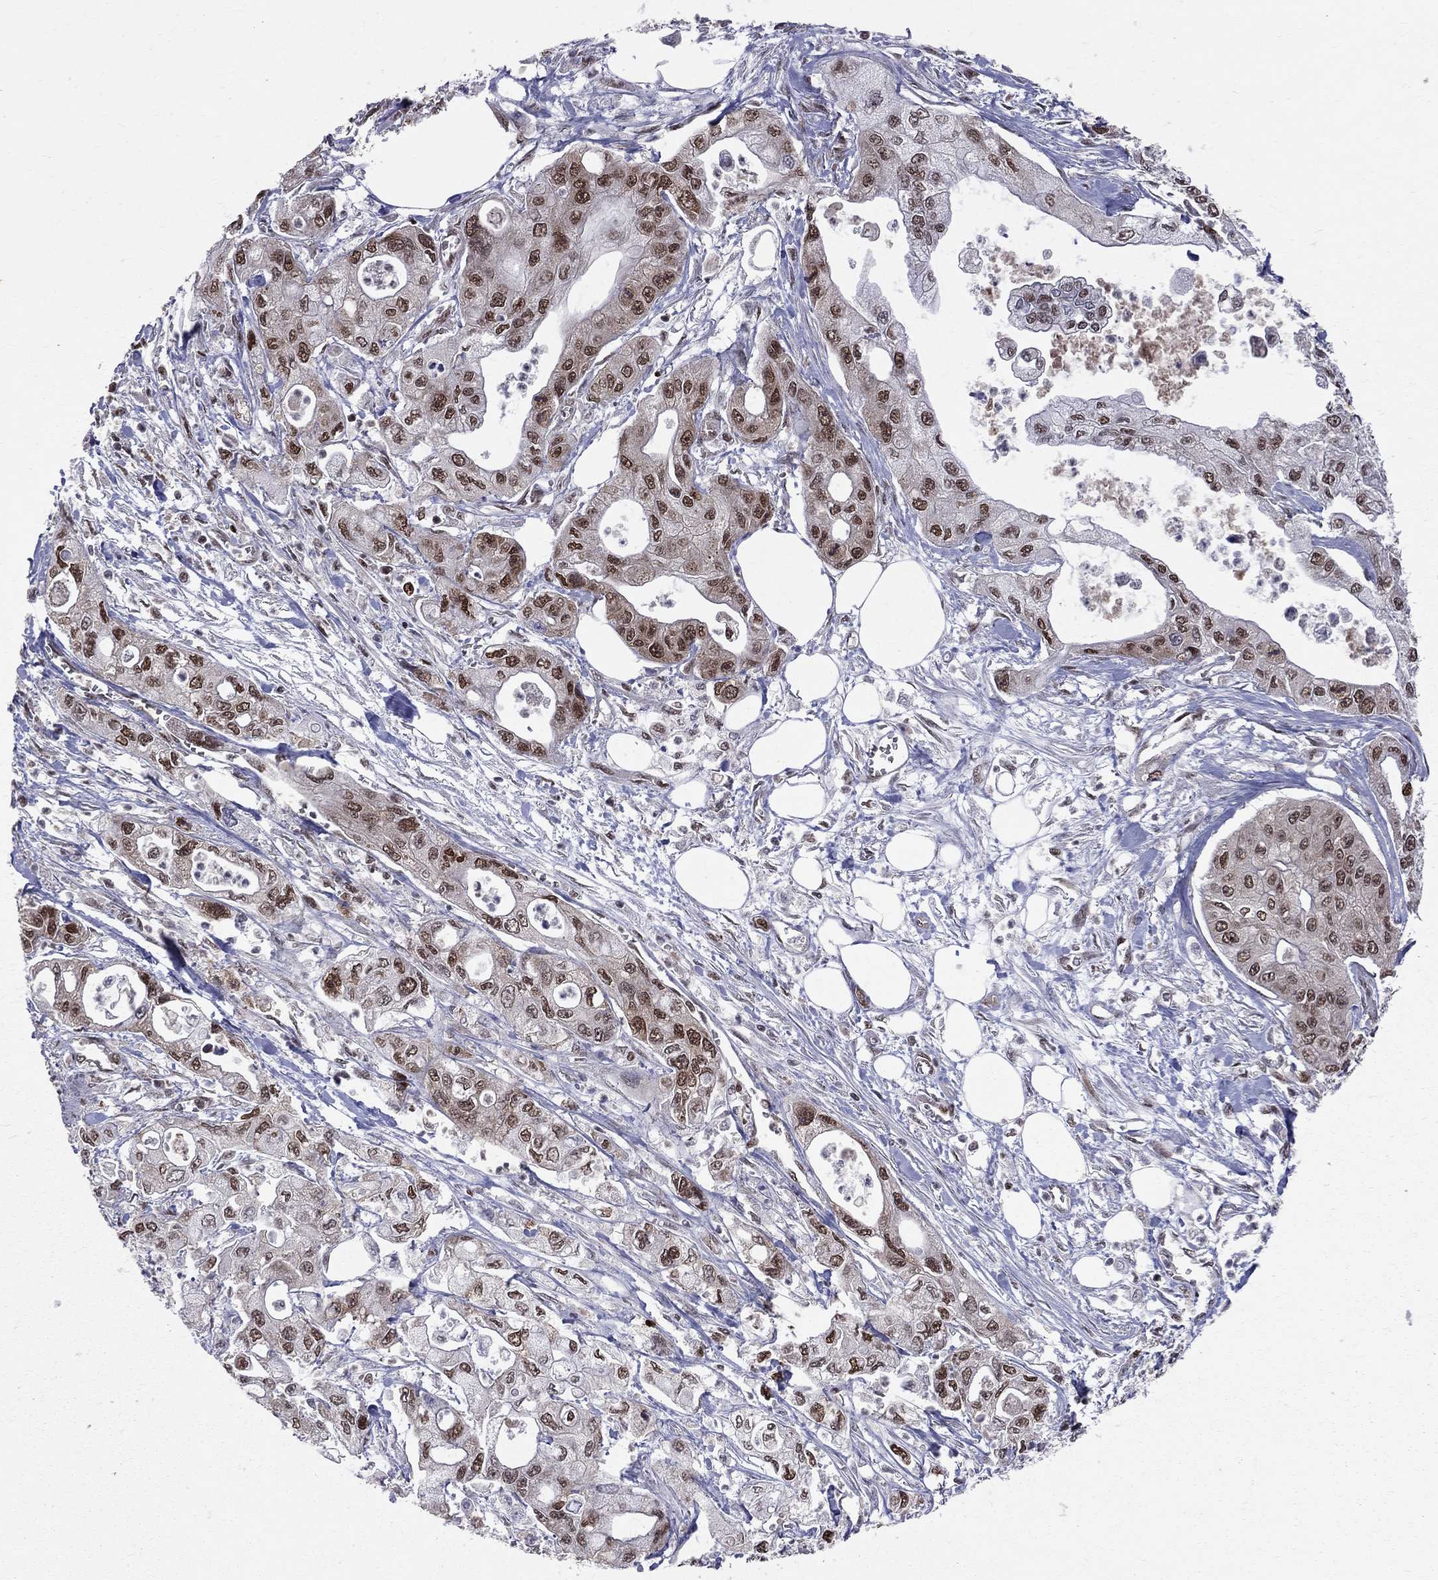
{"staining": {"intensity": "strong", "quantity": "25%-75%", "location": "nuclear"}, "tissue": "pancreatic cancer", "cell_type": "Tumor cells", "image_type": "cancer", "snomed": [{"axis": "morphology", "description": "Adenocarcinoma, NOS"}, {"axis": "topography", "description": "Pancreas"}], "caption": "IHC of human pancreatic cancer (adenocarcinoma) exhibits high levels of strong nuclear positivity in approximately 25%-75% of tumor cells.", "gene": "SAP30L", "patient": {"sex": "male", "age": 70}}